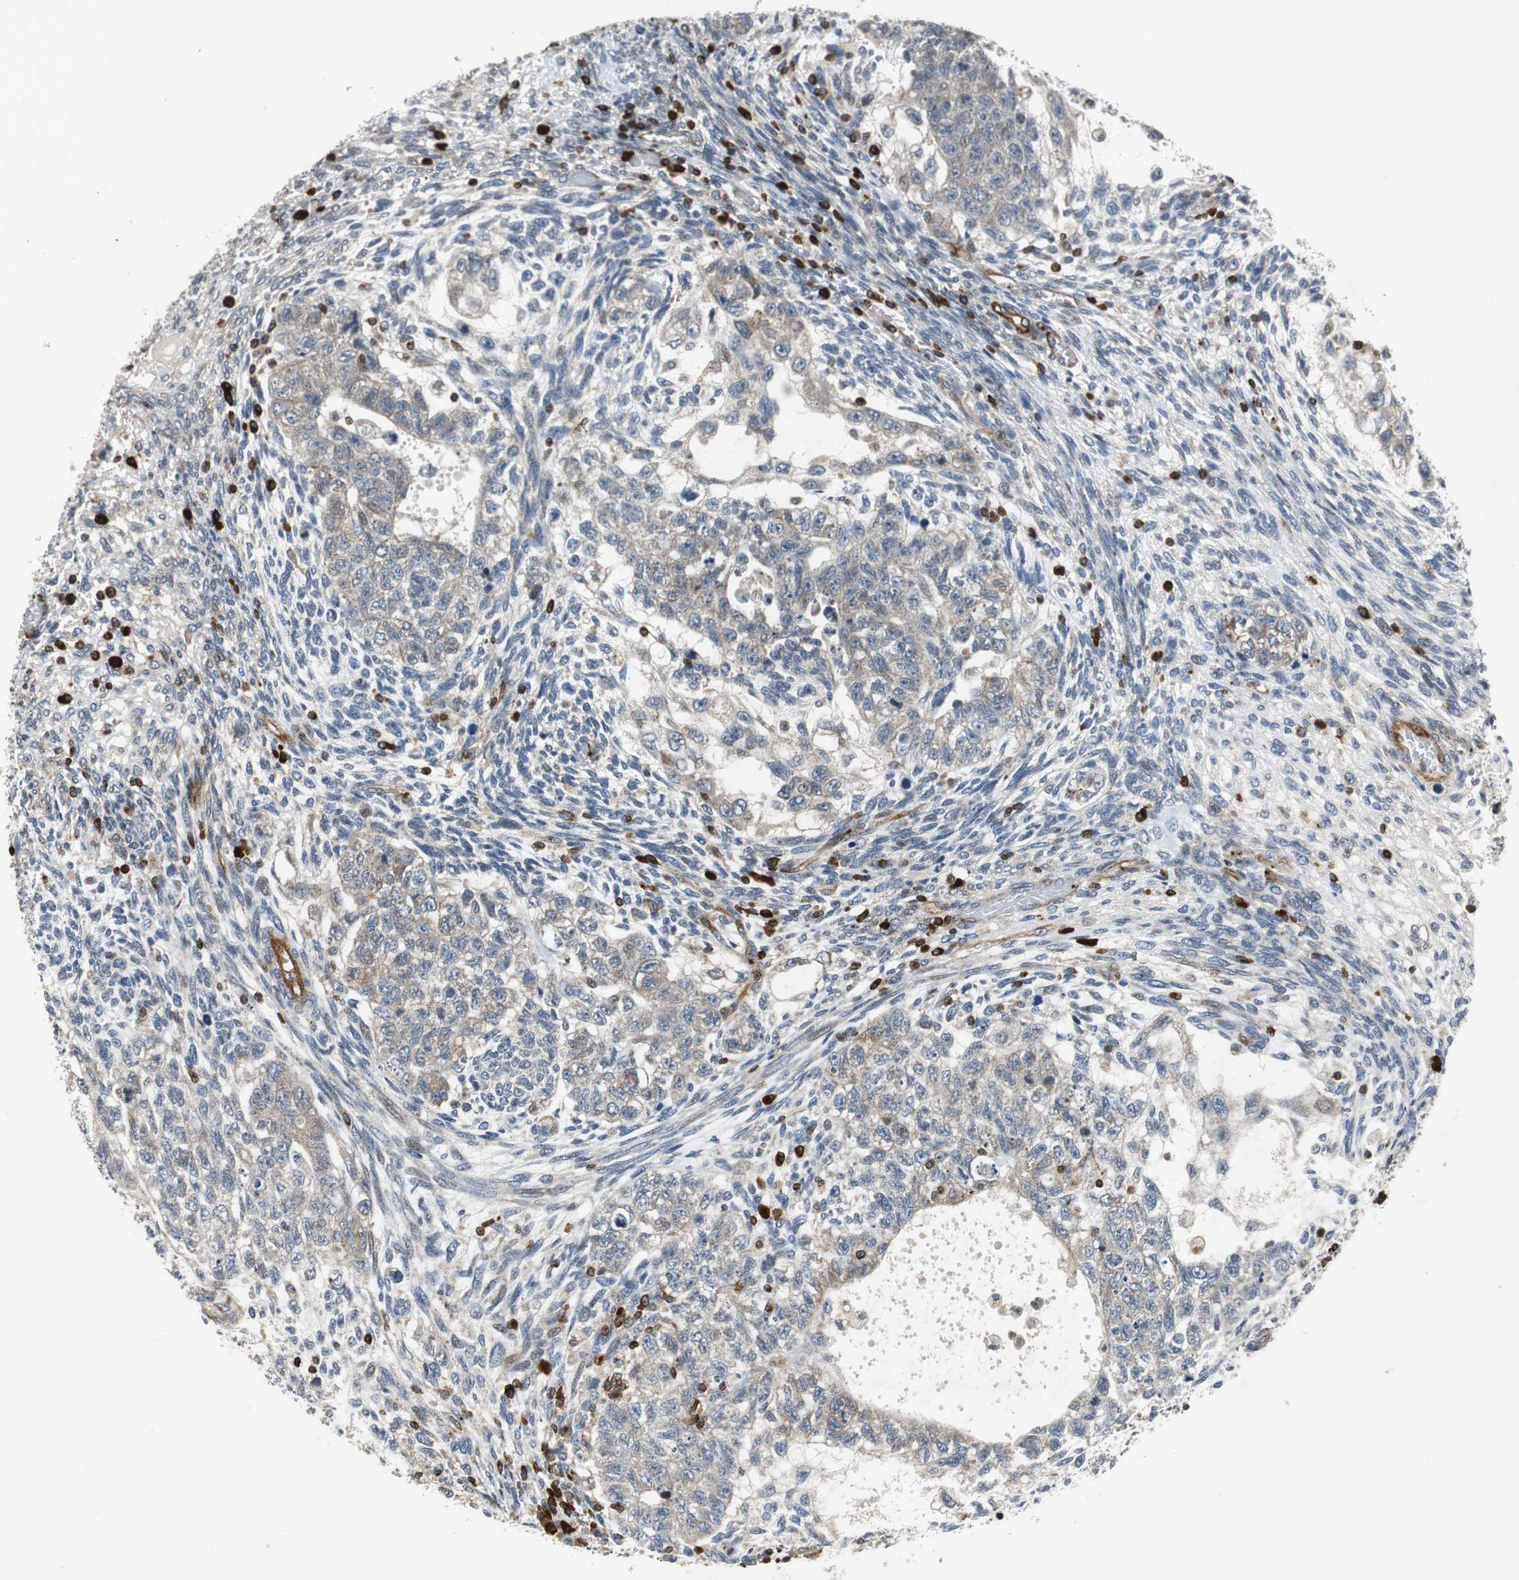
{"staining": {"intensity": "weak", "quantity": "25%-75%", "location": "cytoplasmic/membranous"}, "tissue": "testis cancer", "cell_type": "Tumor cells", "image_type": "cancer", "snomed": [{"axis": "morphology", "description": "Normal tissue, NOS"}, {"axis": "morphology", "description": "Carcinoma, Embryonal, NOS"}, {"axis": "topography", "description": "Testis"}], "caption": "IHC photomicrograph of neoplastic tissue: human testis cancer (embryonal carcinoma) stained using immunohistochemistry (IHC) demonstrates low levels of weak protein expression localized specifically in the cytoplasmic/membranous of tumor cells, appearing as a cytoplasmic/membranous brown color.", "gene": "TUBA4A", "patient": {"sex": "male", "age": 36}}